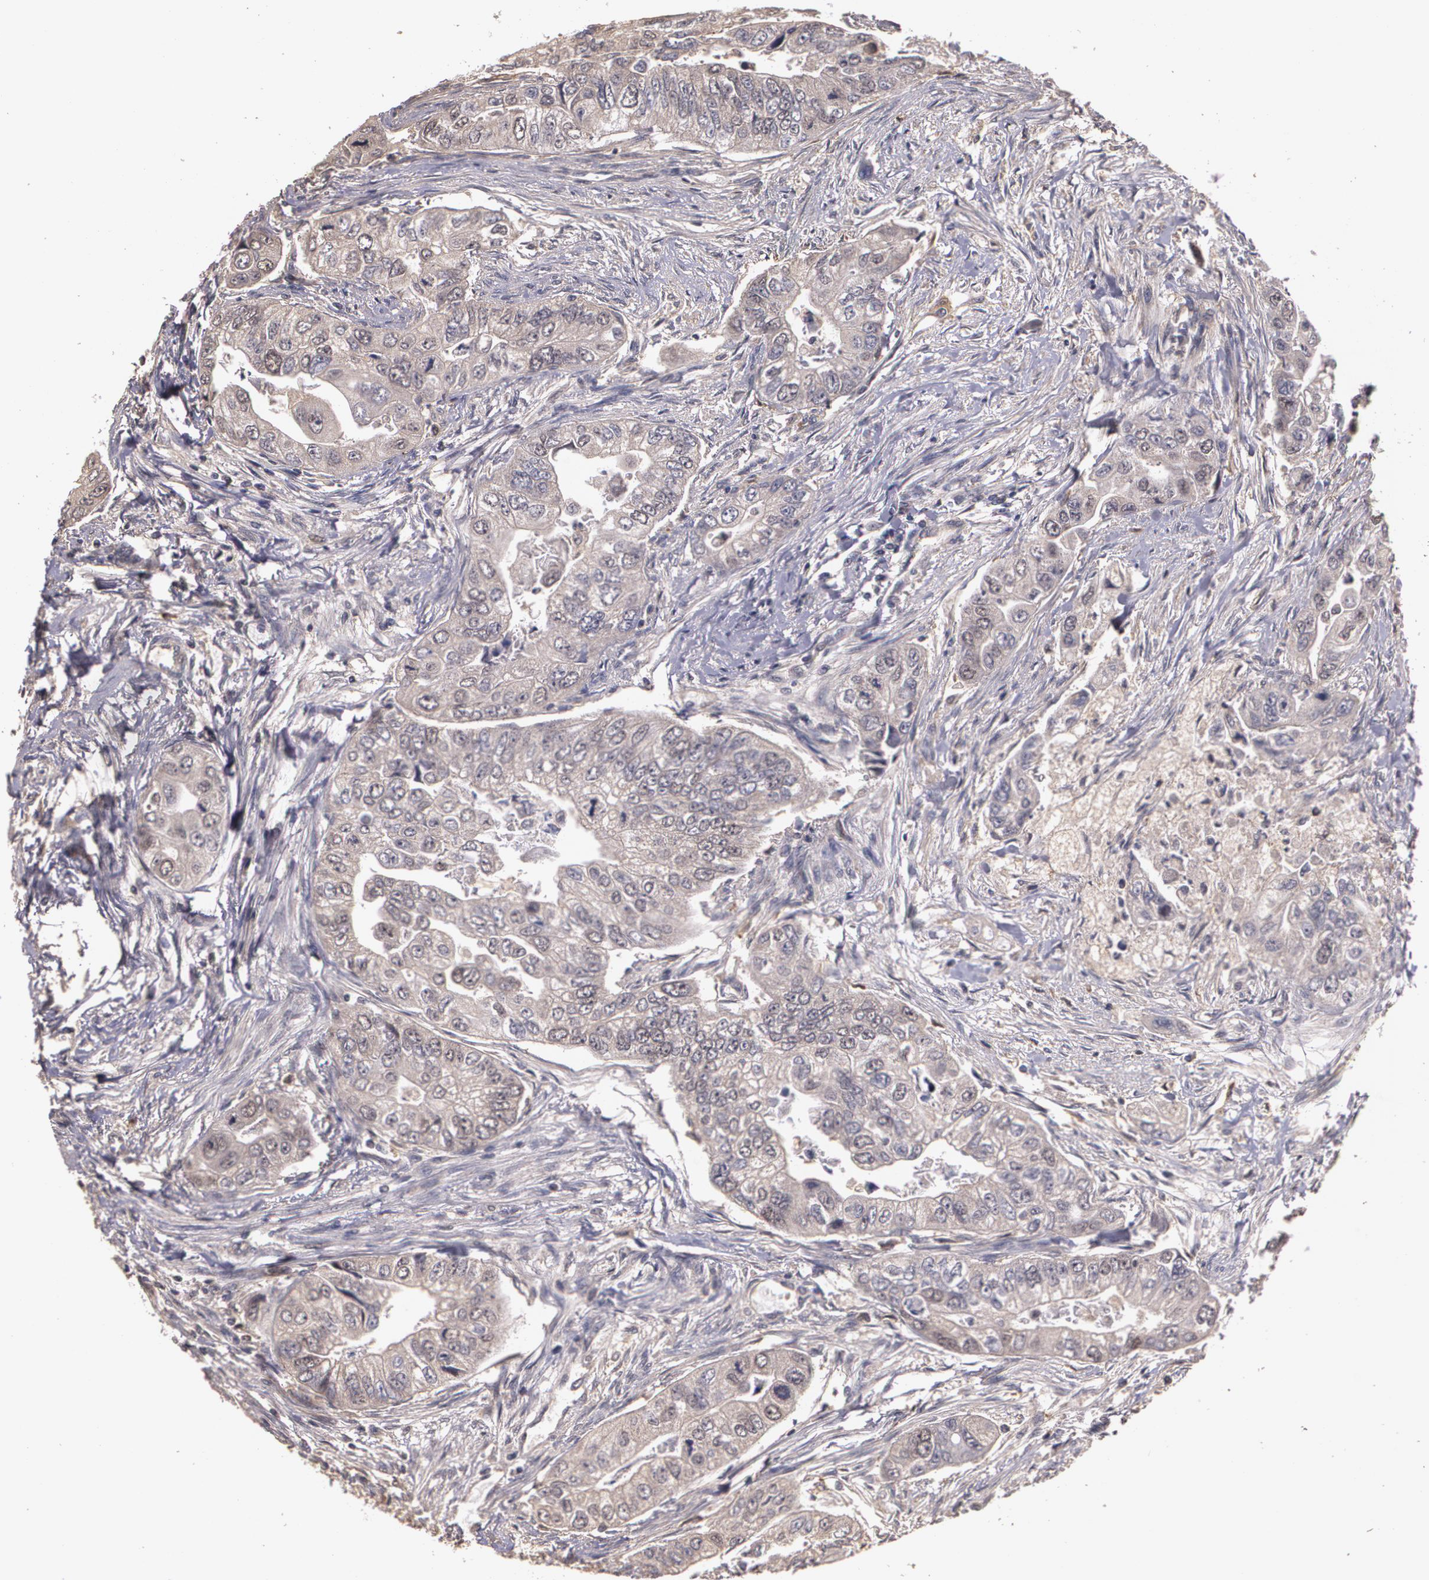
{"staining": {"intensity": "weak", "quantity": "<25%", "location": "cytoplasmic/membranous"}, "tissue": "colorectal cancer", "cell_type": "Tumor cells", "image_type": "cancer", "snomed": [{"axis": "morphology", "description": "Adenocarcinoma, NOS"}, {"axis": "topography", "description": "Colon"}], "caption": "A photomicrograph of adenocarcinoma (colorectal) stained for a protein shows no brown staining in tumor cells.", "gene": "BRCA1", "patient": {"sex": "female", "age": 11}}